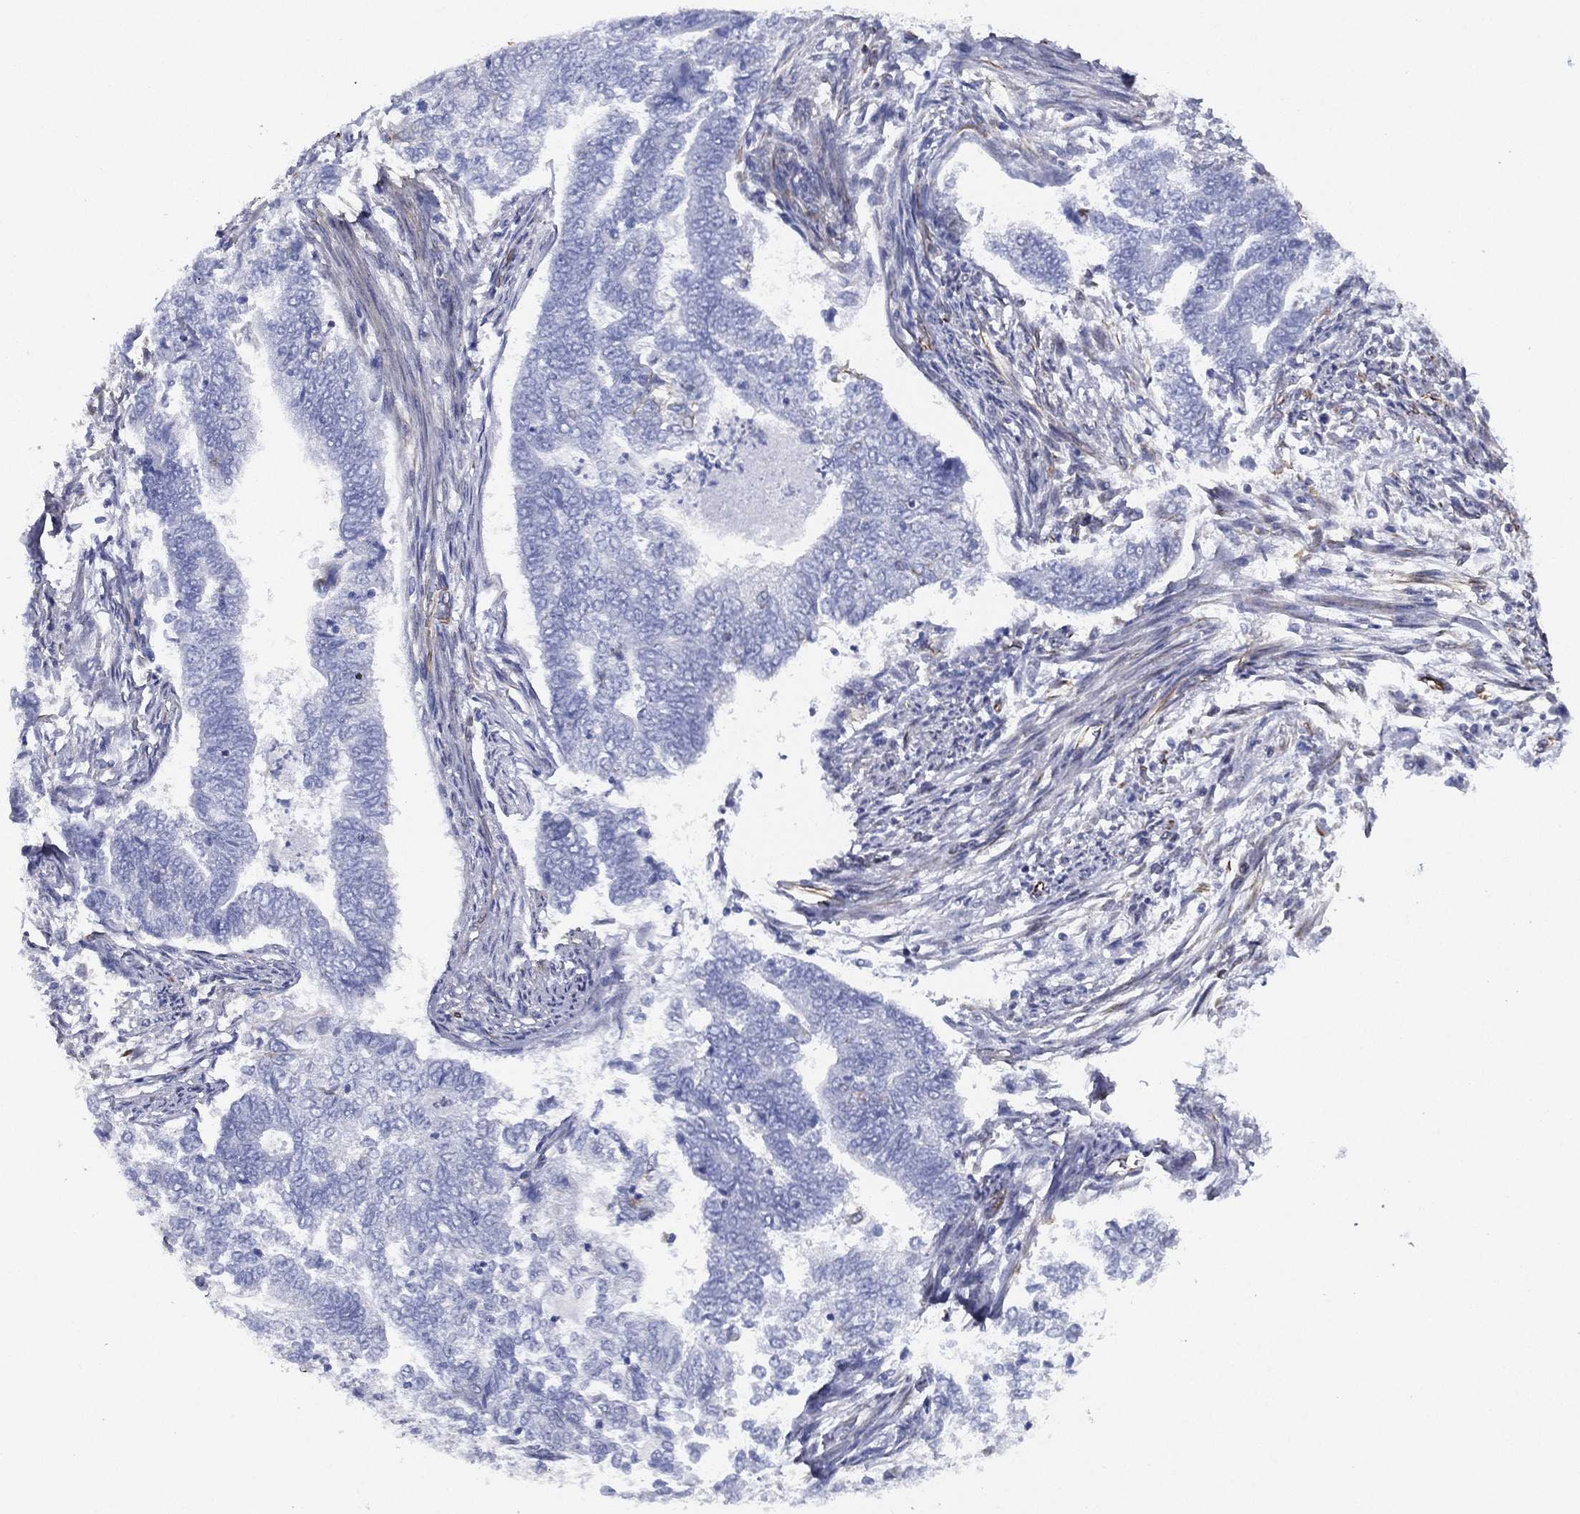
{"staining": {"intensity": "negative", "quantity": "none", "location": "none"}, "tissue": "endometrial cancer", "cell_type": "Tumor cells", "image_type": "cancer", "snomed": [{"axis": "morphology", "description": "Adenocarcinoma, NOS"}, {"axis": "topography", "description": "Endometrium"}], "caption": "Adenocarcinoma (endometrial) was stained to show a protein in brown. There is no significant expression in tumor cells. (DAB (3,3'-diaminobenzidine) immunohistochemistry with hematoxylin counter stain).", "gene": "MAS1", "patient": {"sex": "female", "age": 65}}